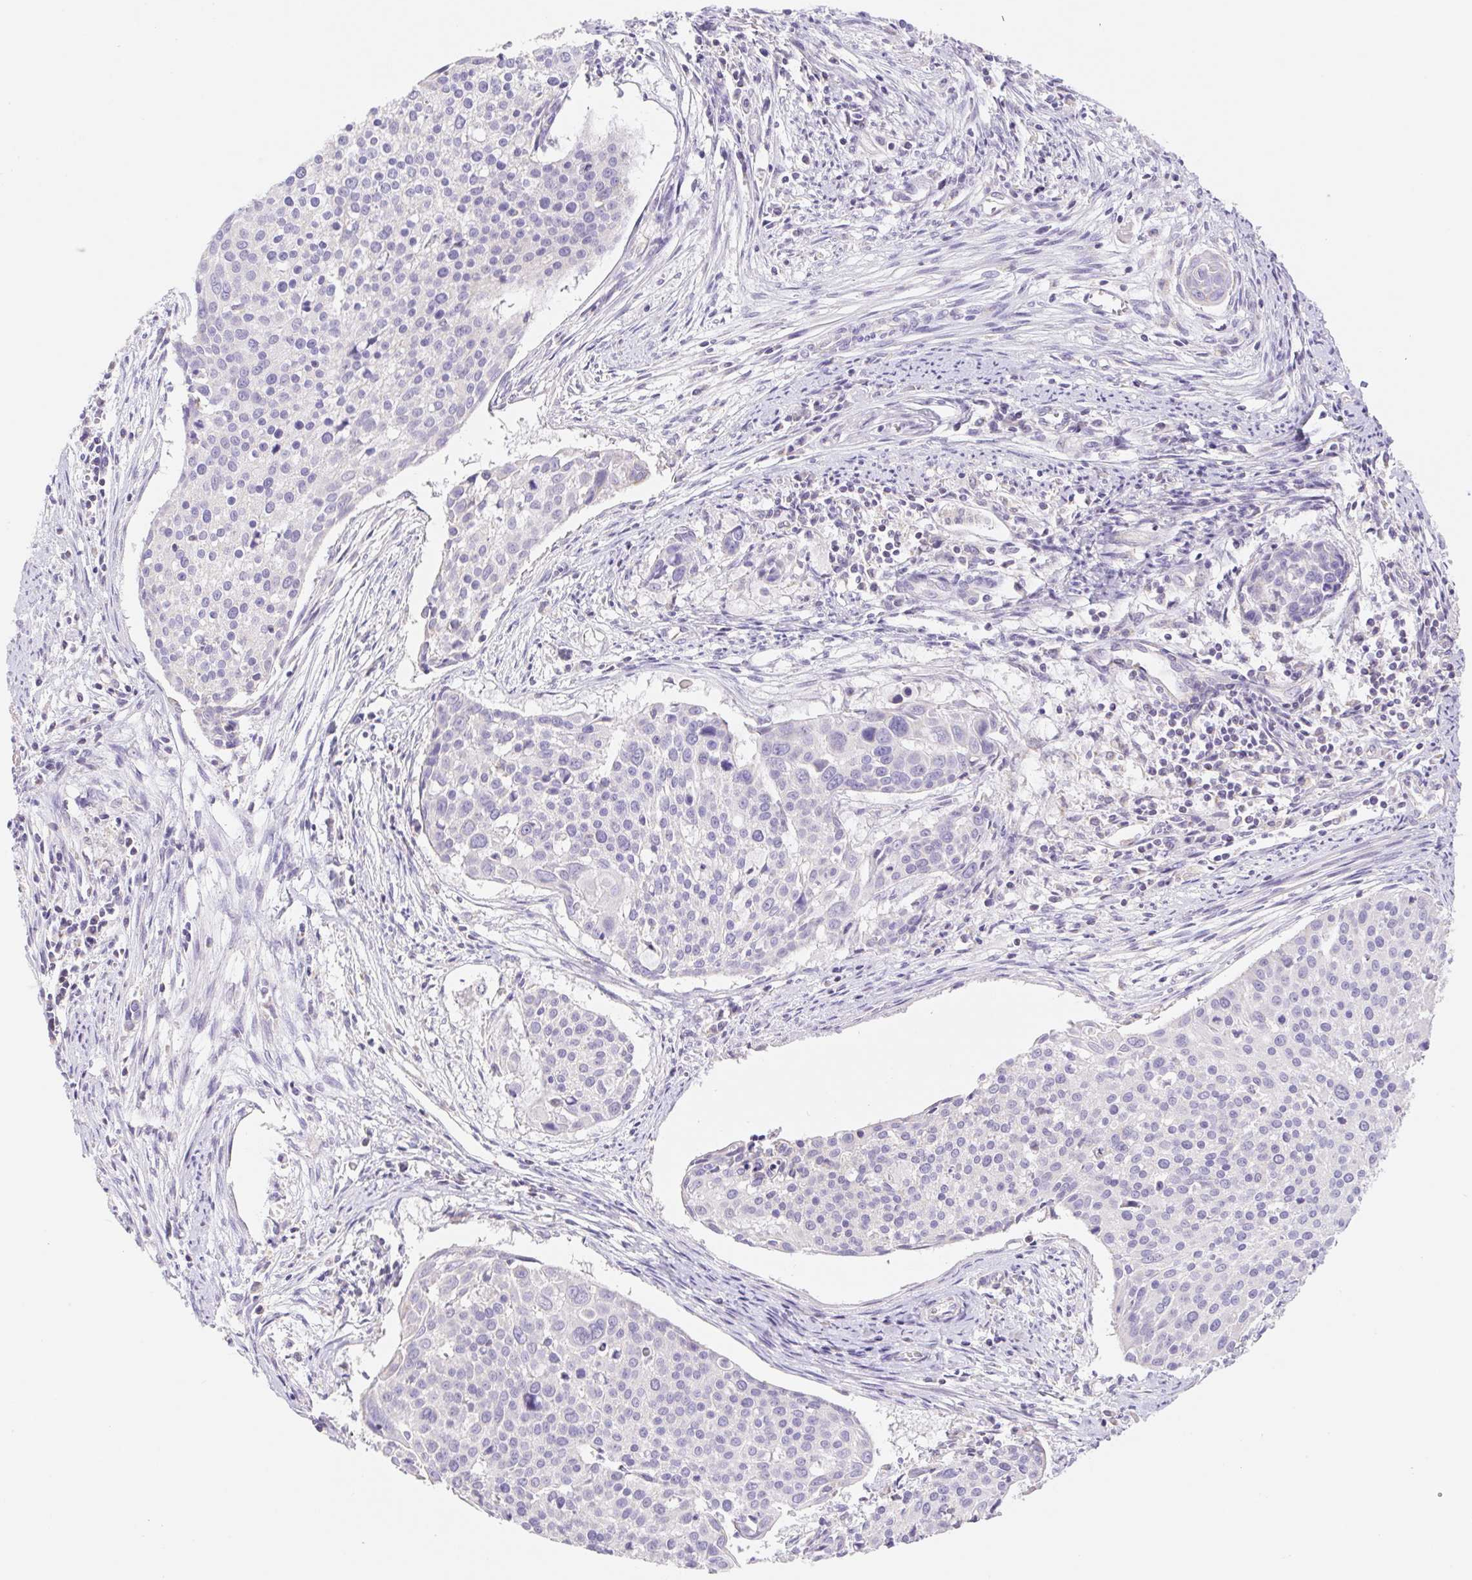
{"staining": {"intensity": "negative", "quantity": "none", "location": "none"}, "tissue": "cervical cancer", "cell_type": "Tumor cells", "image_type": "cancer", "snomed": [{"axis": "morphology", "description": "Squamous cell carcinoma, NOS"}, {"axis": "topography", "description": "Cervix"}], "caption": "Squamous cell carcinoma (cervical) stained for a protein using IHC displays no expression tumor cells.", "gene": "FKBP6", "patient": {"sex": "female", "age": 39}}